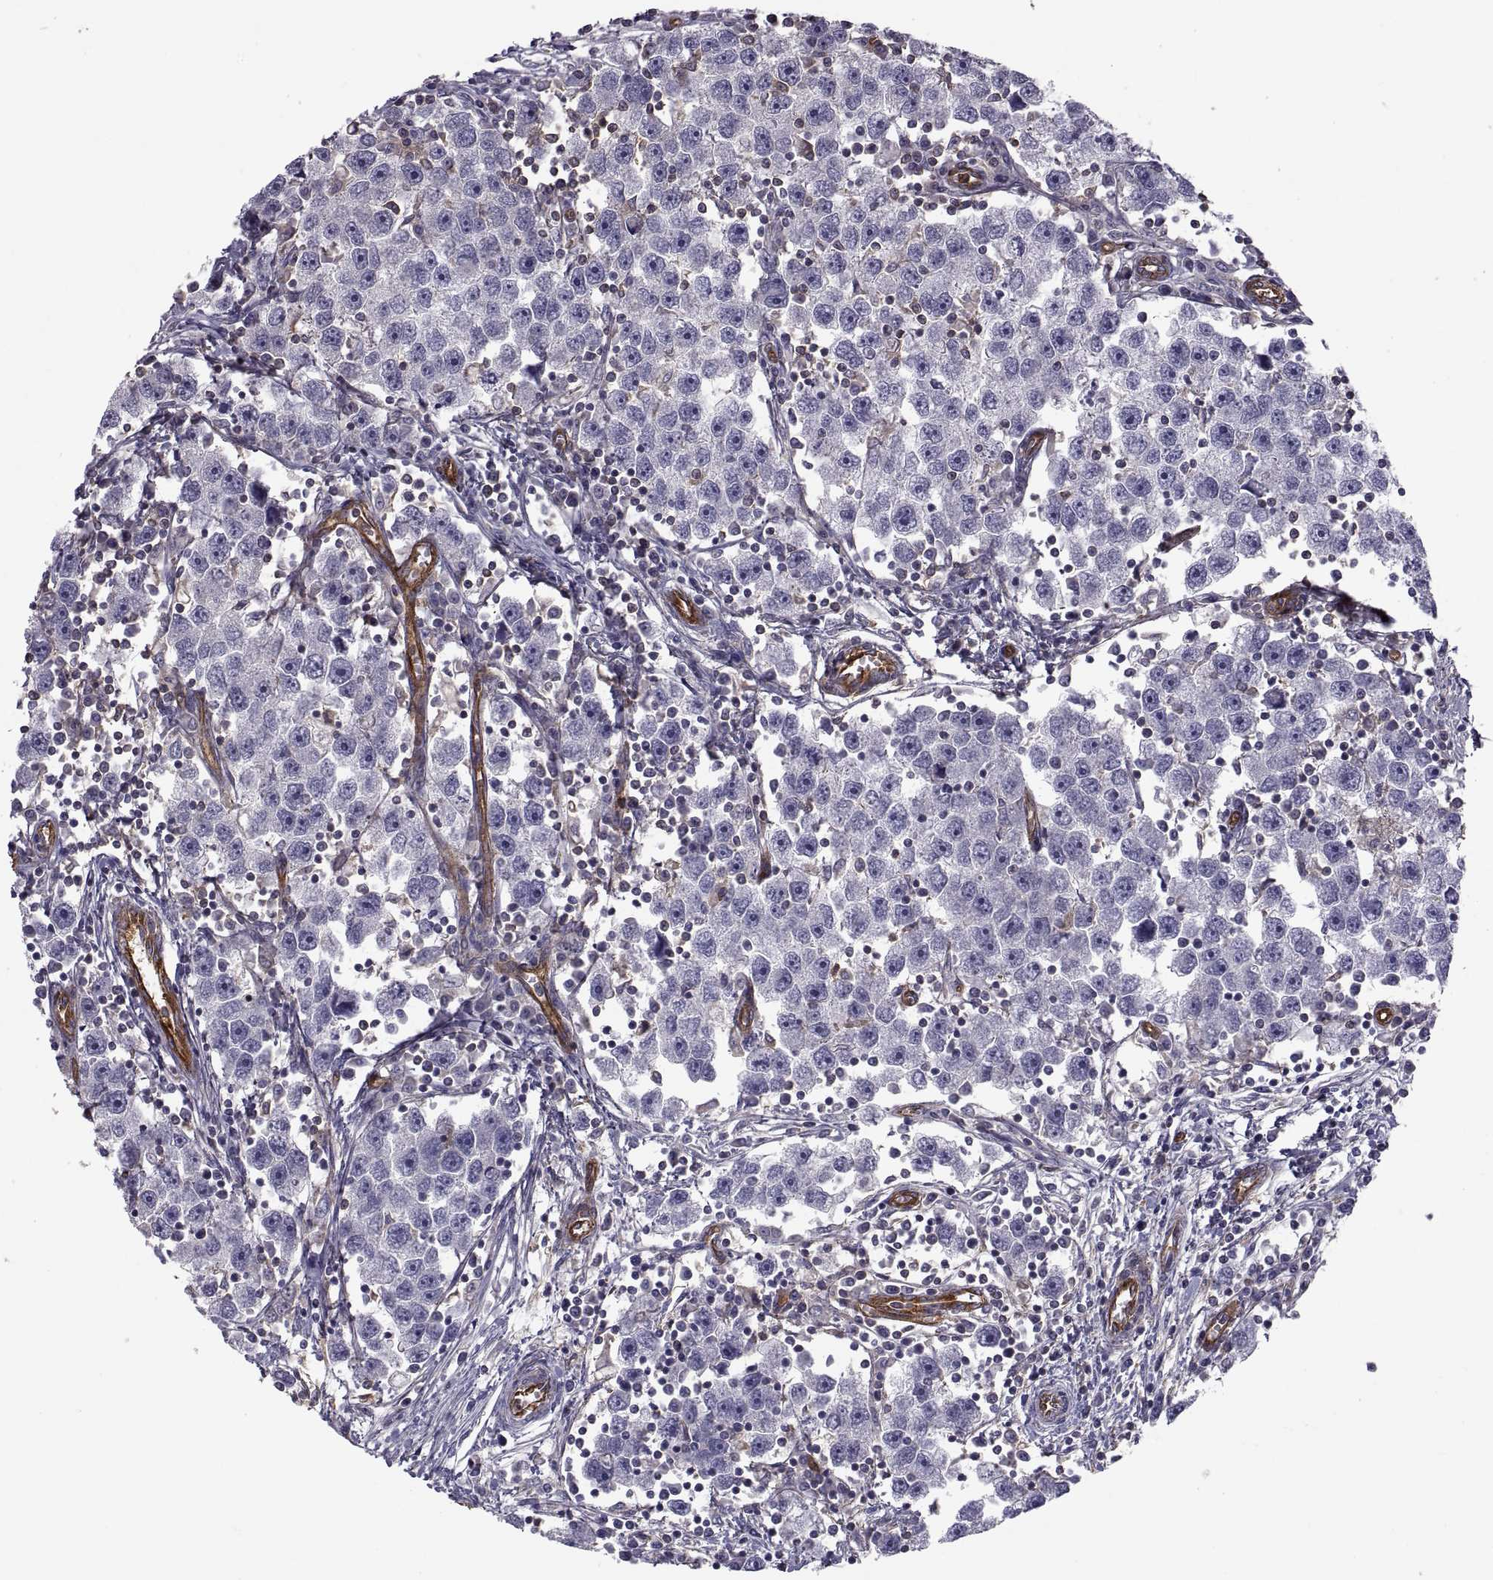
{"staining": {"intensity": "negative", "quantity": "none", "location": "none"}, "tissue": "testis cancer", "cell_type": "Tumor cells", "image_type": "cancer", "snomed": [{"axis": "morphology", "description": "Seminoma, NOS"}, {"axis": "topography", "description": "Testis"}], "caption": "High magnification brightfield microscopy of seminoma (testis) stained with DAB (brown) and counterstained with hematoxylin (blue): tumor cells show no significant staining.", "gene": "MYH9", "patient": {"sex": "male", "age": 30}}